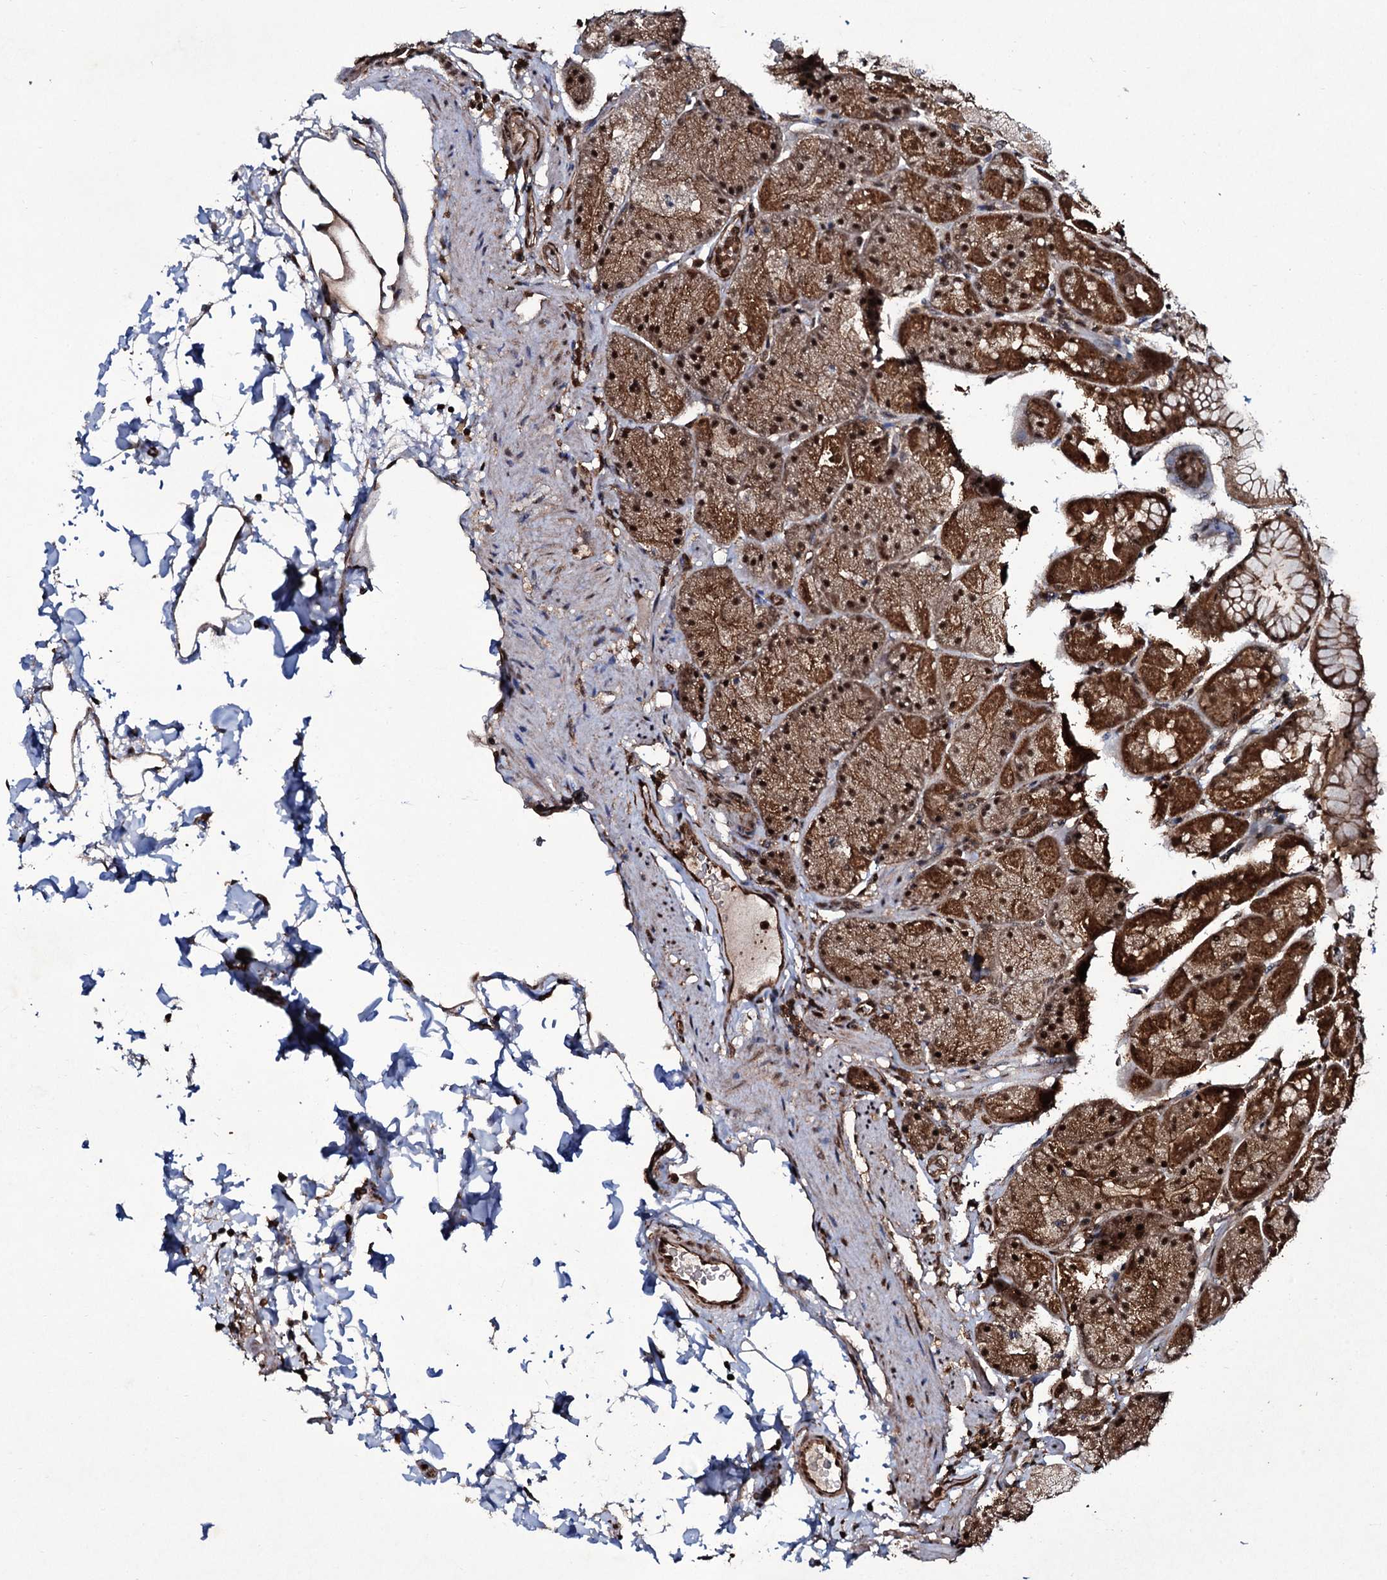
{"staining": {"intensity": "strong", "quantity": ">75%", "location": "cytoplasmic/membranous,nuclear"}, "tissue": "stomach", "cell_type": "Glandular cells", "image_type": "normal", "snomed": [{"axis": "morphology", "description": "Normal tissue, NOS"}, {"axis": "topography", "description": "Stomach, upper"}, {"axis": "topography", "description": "Stomach, lower"}], "caption": "Immunohistochemistry (IHC) photomicrograph of unremarkable stomach stained for a protein (brown), which exhibits high levels of strong cytoplasmic/membranous,nuclear expression in about >75% of glandular cells.", "gene": "COG6", "patient": {"sex": "male", "age": 67}}